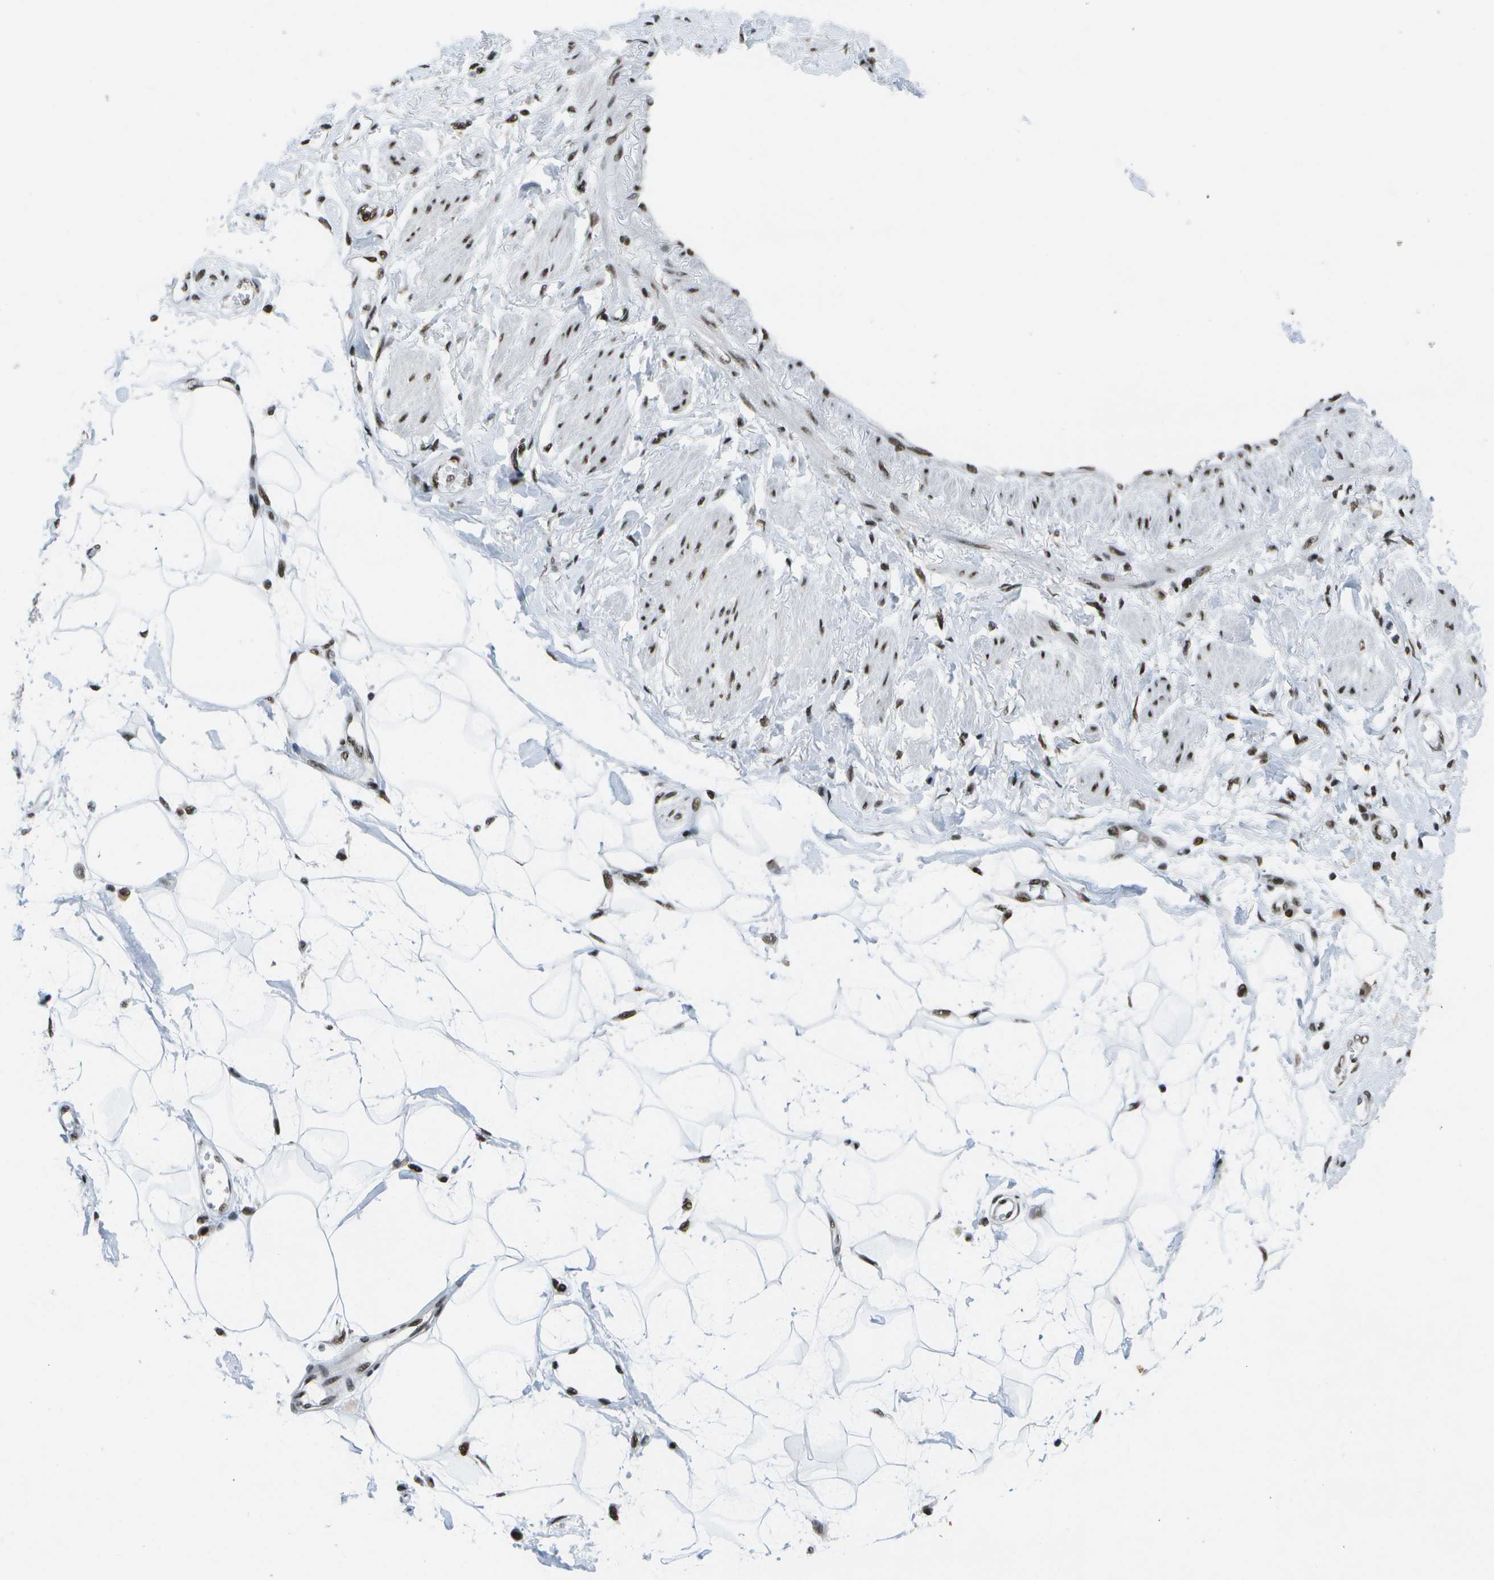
{"staining": {"intensity": "strong", "quantity": ">75%", "location": "nuclear"}, "tissue": "adipose tissue", "cell_type": "Adipocytes", "image_type": "normal", "snomed": [{"axis": "morphology", "description": "Normal tissue, NOS"}, {"axis": "morphology", "description": "Adenocarcinoma, NOS"}, {"axis": "topography", "description": "Duodenum"}, {"axis": "topography", "description": "Peripheral nerve tissue"}], "caption": "Immunohistochemistry (IHC) of normal human adipose tissue exhibits high levels of strong nuclear staining in about >75% of adipocytes.", "gene": "NSRP1", "patient": {"sex": "female", "age": 60}}